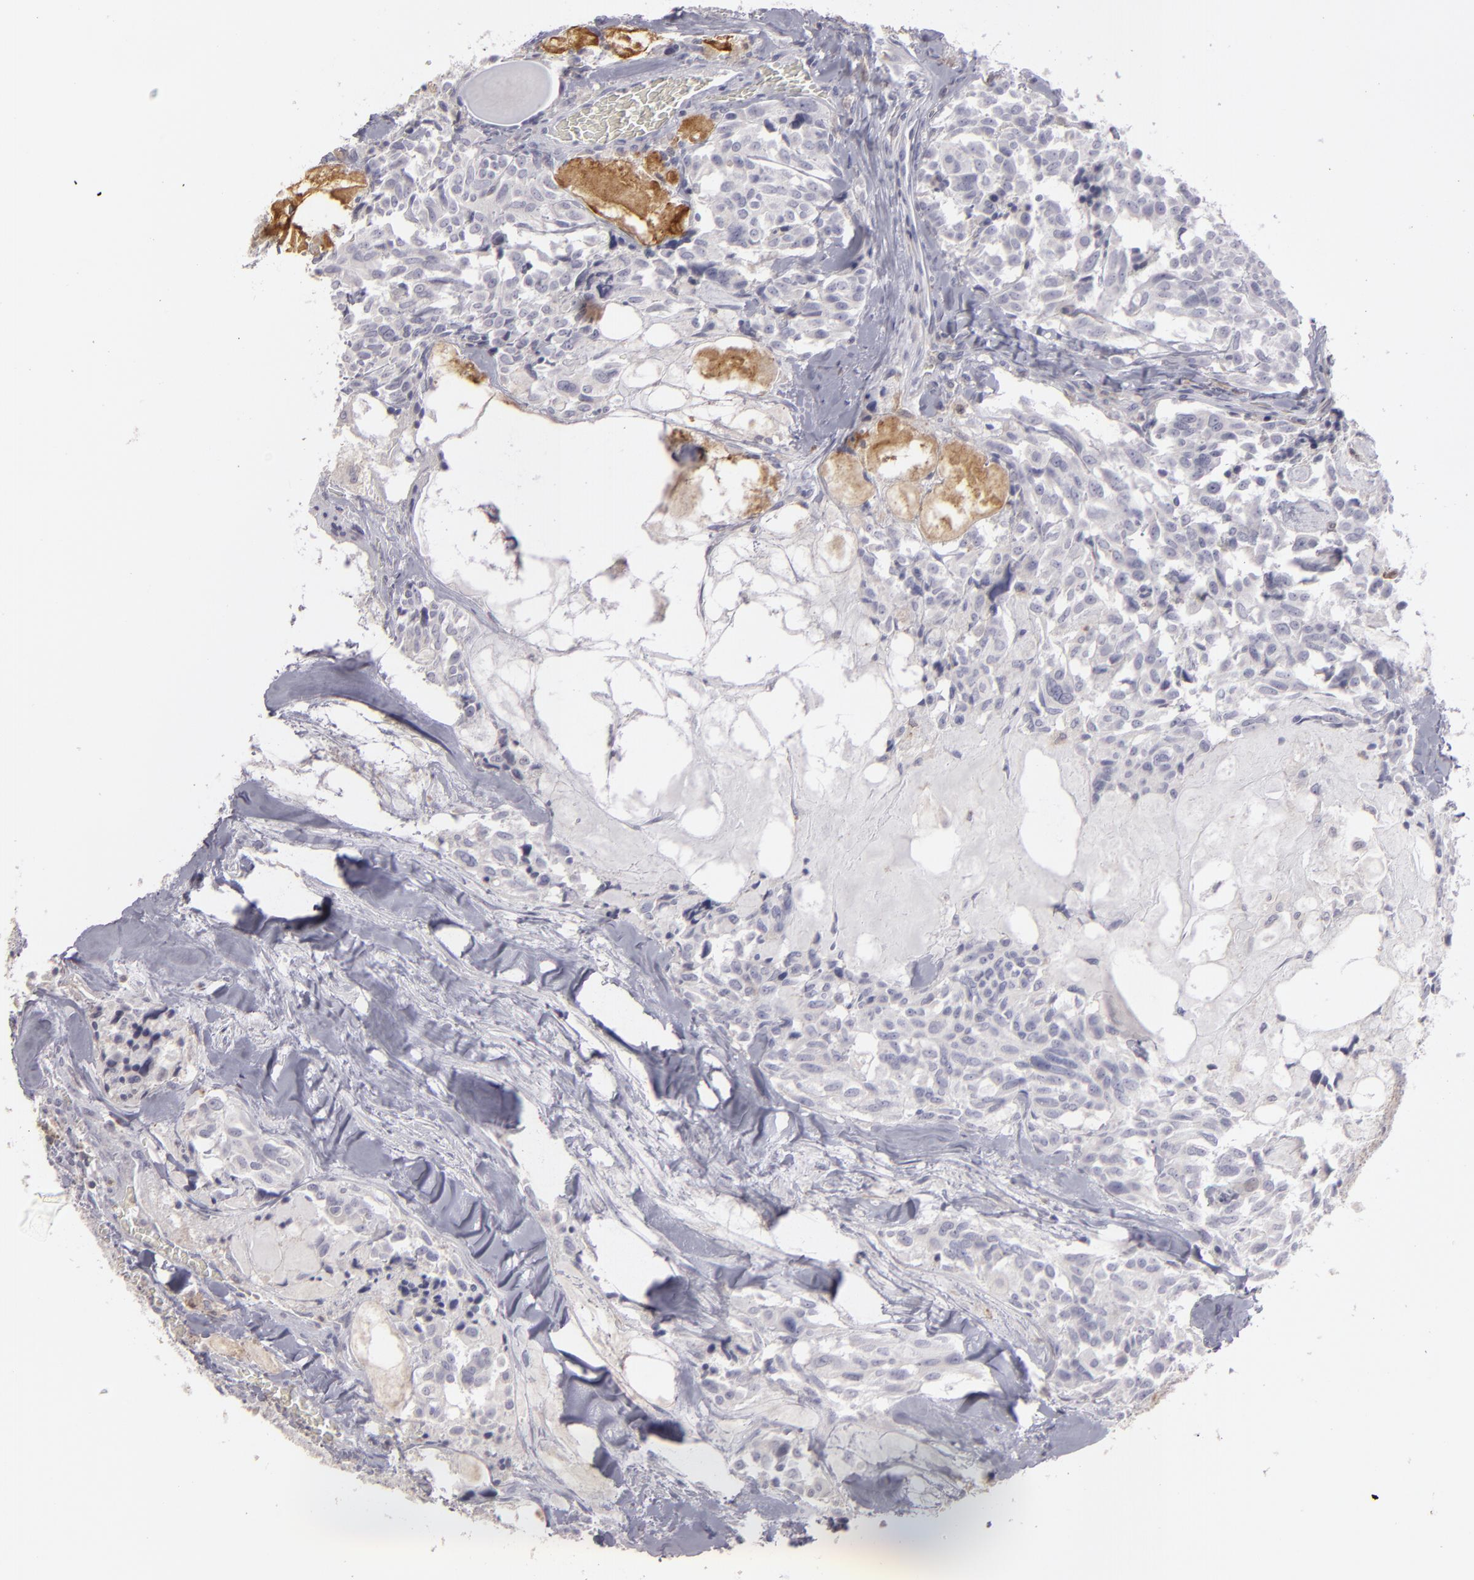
{"staining": {"intensity": "weak", "quantity": "<25%", "location": "cytoplasmic/membranous"}, "tissue": "thyroid cancer", "cell_type": "Tumor cells", "image_type": "cancer", "snomed": [{"axis": "morphology", "description": "Carcinoma, NOS"}, {"axis": "morphology", "description": "Carcinoid, malignant, NOS"}, {"axis": "topography", "description": "Thyroid gland"}], "caption": "This is an IHC photomicrograph of human carcinoid (malignant) (thyroid). There is no expression in tumor cells.", "gene": "SEMA3G", "patient": {"sex": "male", "age": 33}}